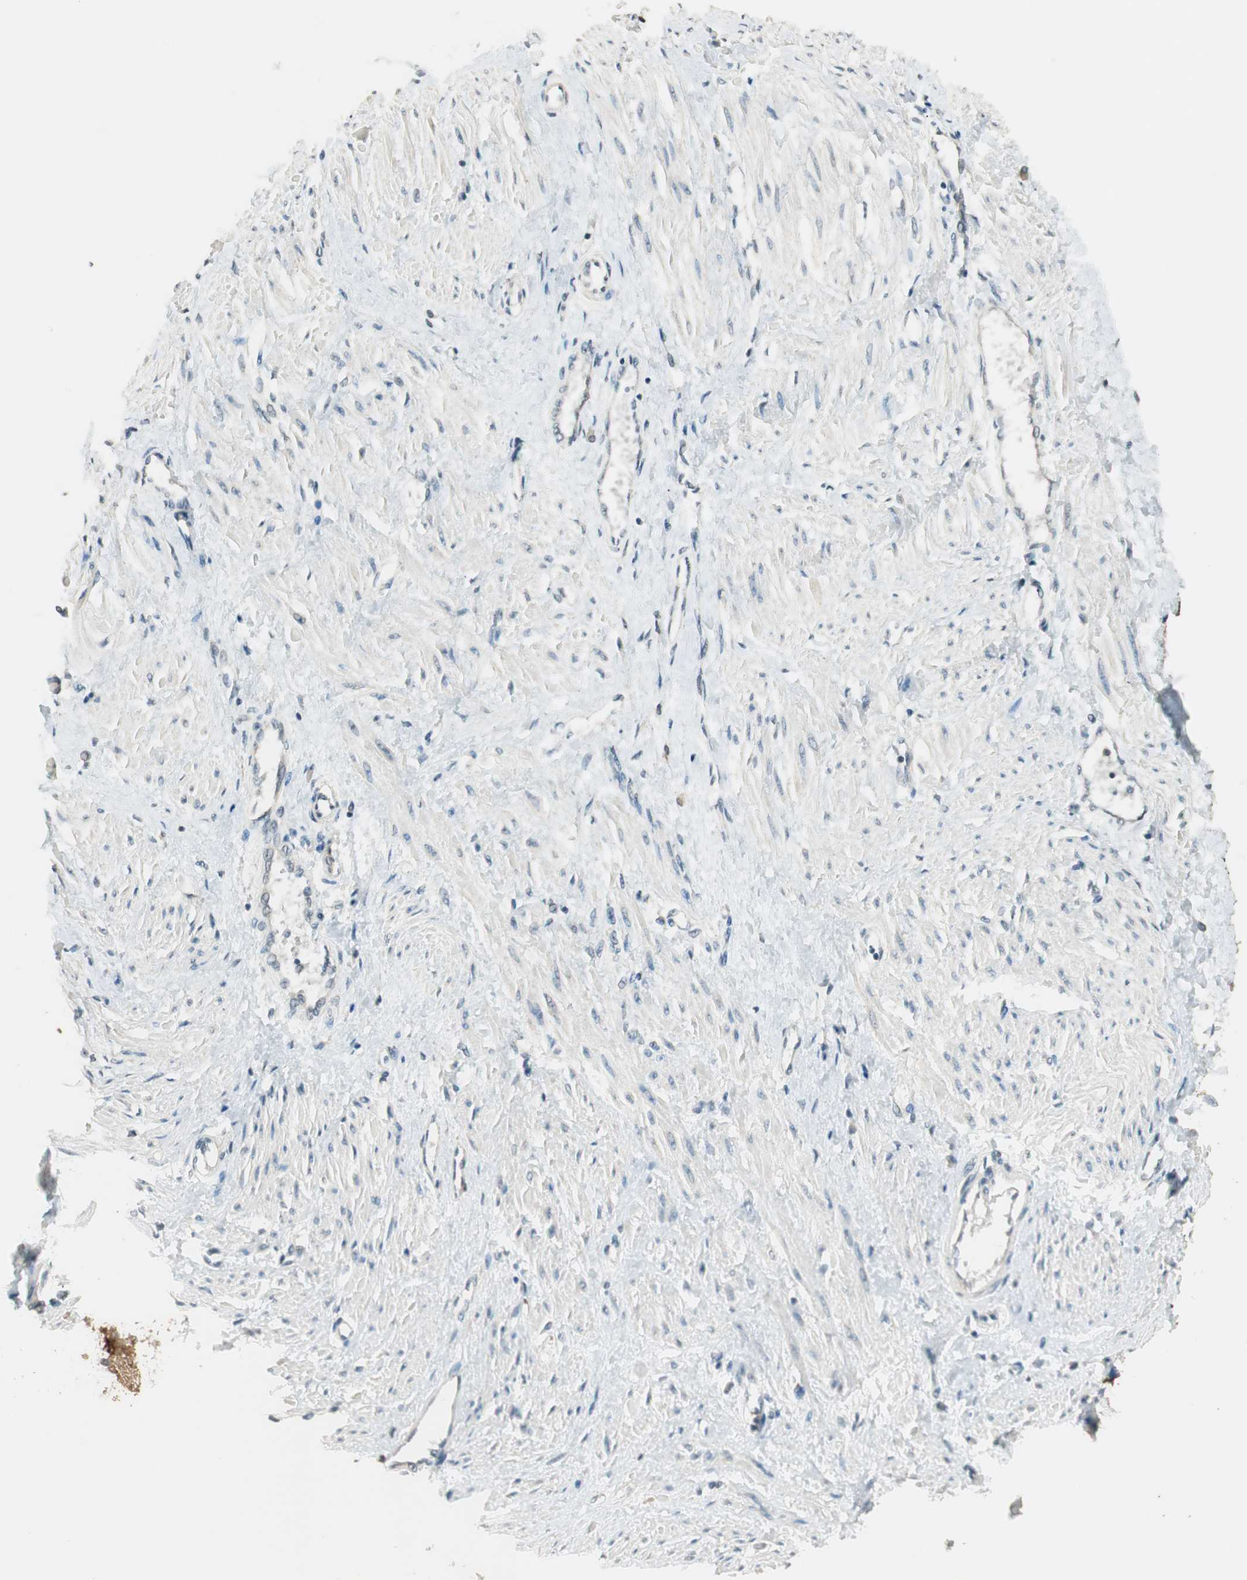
{"staining": {"intensity": "weak", "quantity": "<25%", "location": "nuclear"}, "tissue": "smooth muscle", "cell_type": "Smooth muscle cells", "image_type": "normal", "snomed": [{"axis": "morphology", "description": "Normal tissue, NOS"}, {"axis": "topography", "description": "Smooth muscle"}, {"axis": "topography", "description": "Uterus"}], "caption": "Immunohistochemistry photomicrograph of normal human smooth muscle stained for a protein (brown), which reveals no staining in smooth muscle cells. Brightfield microscopy of immunohistochemistry (IHC) stained with DAB (brown) and hematoxylin (blue), captured at high magnification.", "gene": "USP5", "patient": {"sex": "female", "age": 39}}